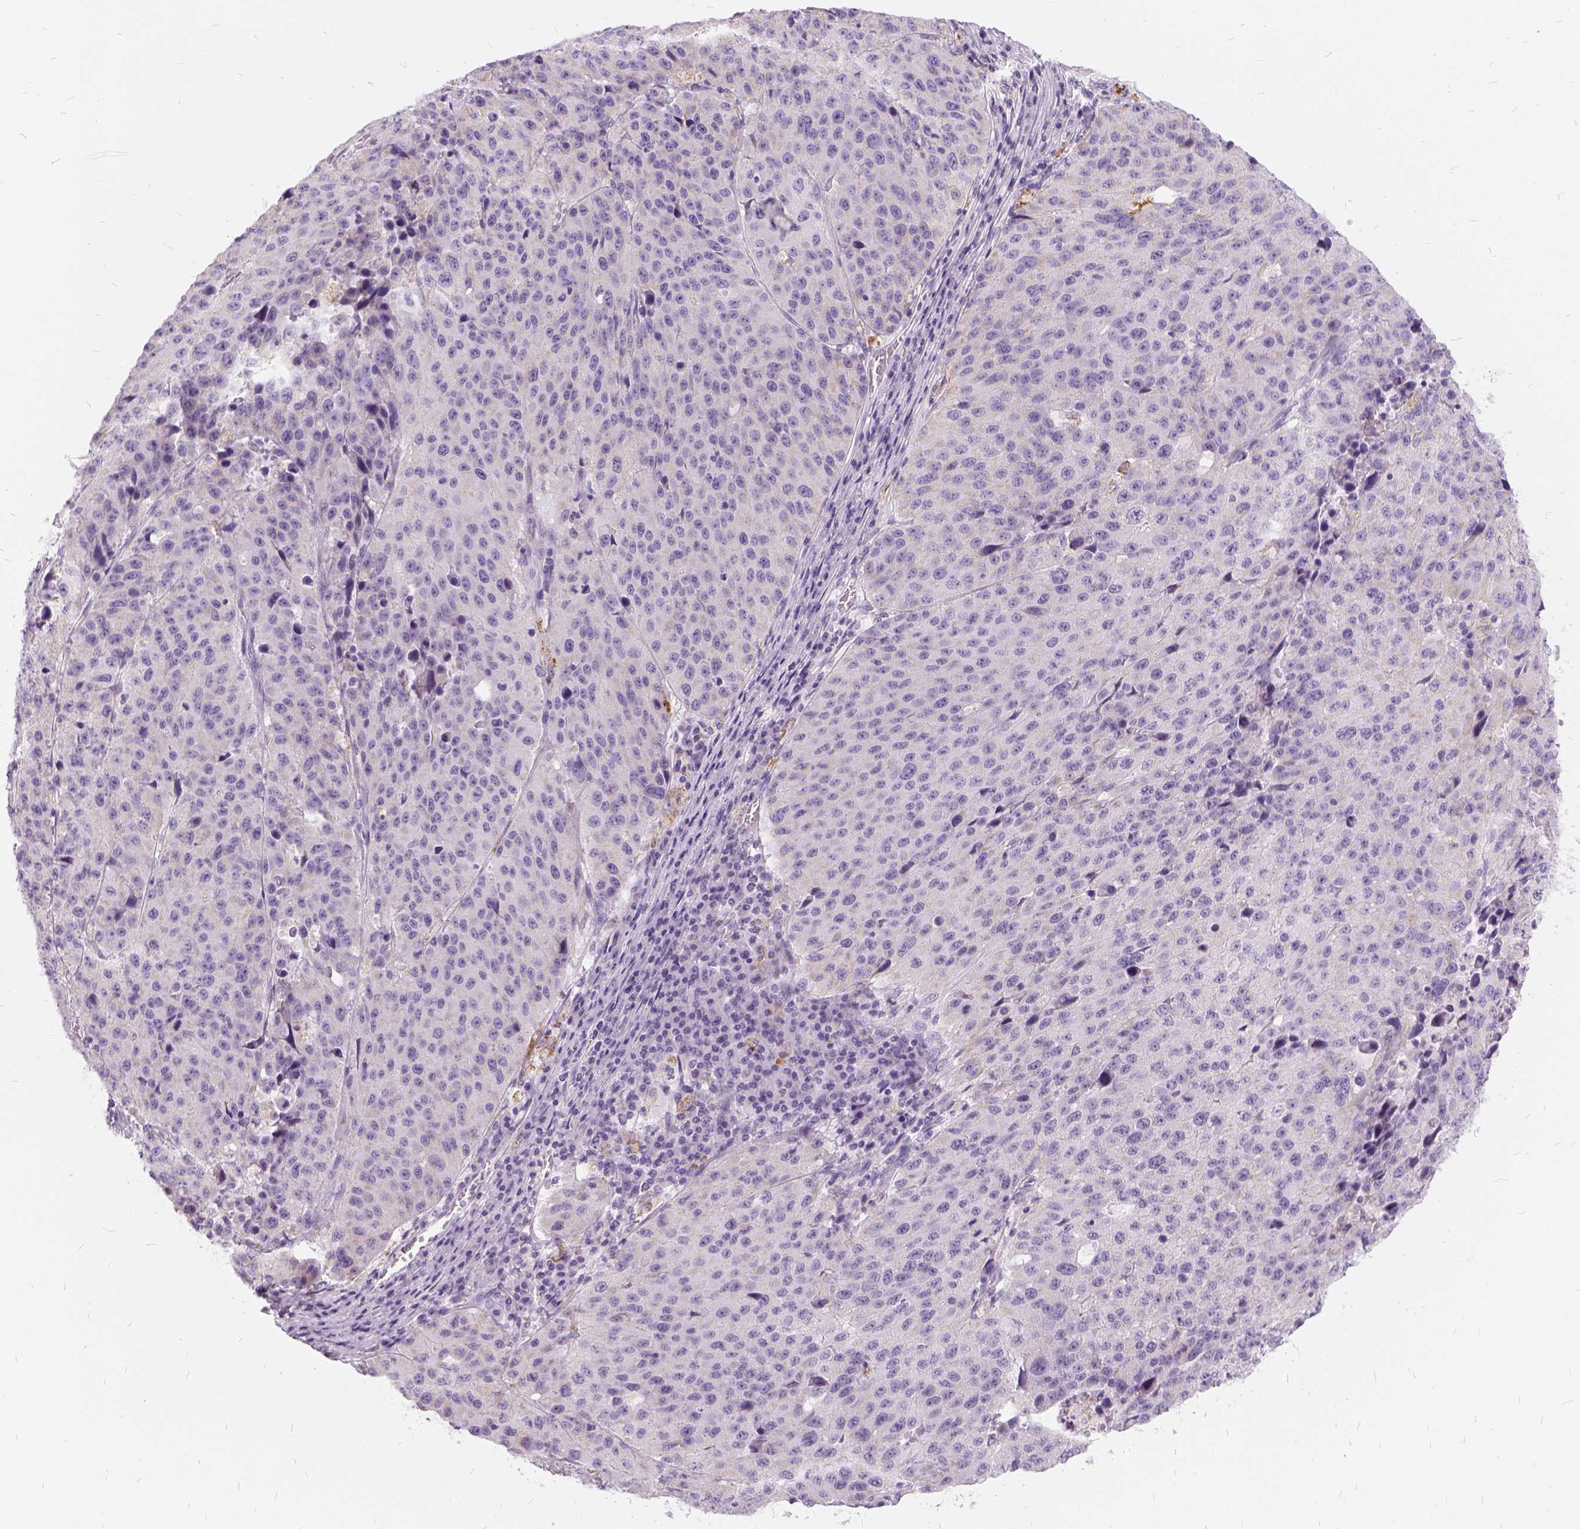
{"staining": {"intensity": "negative", "quantity": "none", "location": "none"}, "tissue": "stomach cancer", "cell_type": "Tumor cells", "image_type": "cancer", "snomed": [{"axis": "morphology", "description": "Adenocarcinoma, NOS"}, {"axis": "topography", "description": "Stomach"}], "caption": "DAB immunohistochemical staining of human stomach cancer reveals no significant positivity in tumor cells. (Brightfield microscopy of DAB (3,3'-diaminobenzidine) immunohistochemistry at high magnification).", "gene": "FDX1", "patient": {"sex": "male", "age": 71}}